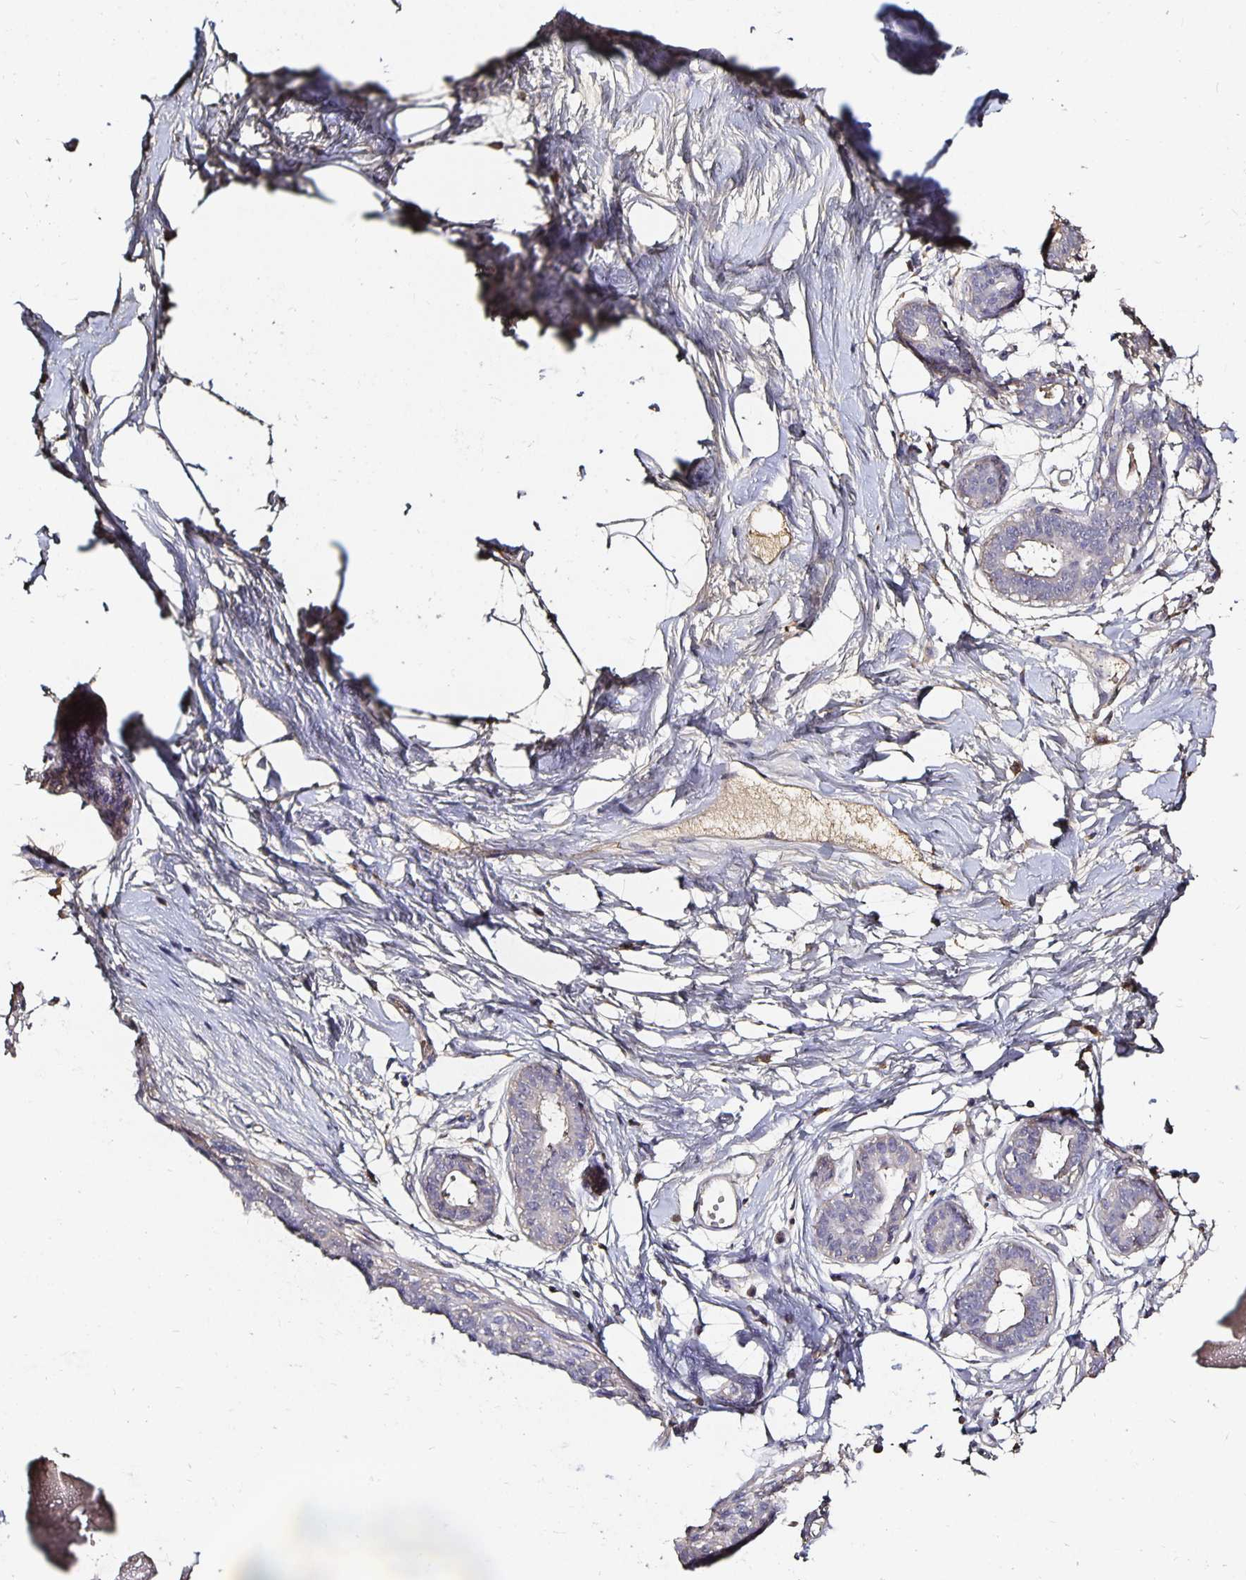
{"staining": {"intensity": "negative", "quantity": "none", "location": "none"}, "tissue": "breast", "cell_type": "Adipocytes", "image_type": "normal", "snomed": [{"axis": "morphology", "description": "Normal tissue, NOS"}, {"axis": "topography", "description": "Breast"}], "caption": "Immunohistochemistry of benign breast demonstrates no positivity in adipocytes. The staining is performed using DAB brown chromogen with nuclei counter-stained in using hematoxylin.", "gene": "TTR", "patient": {"sex": "female", "age": 45}}